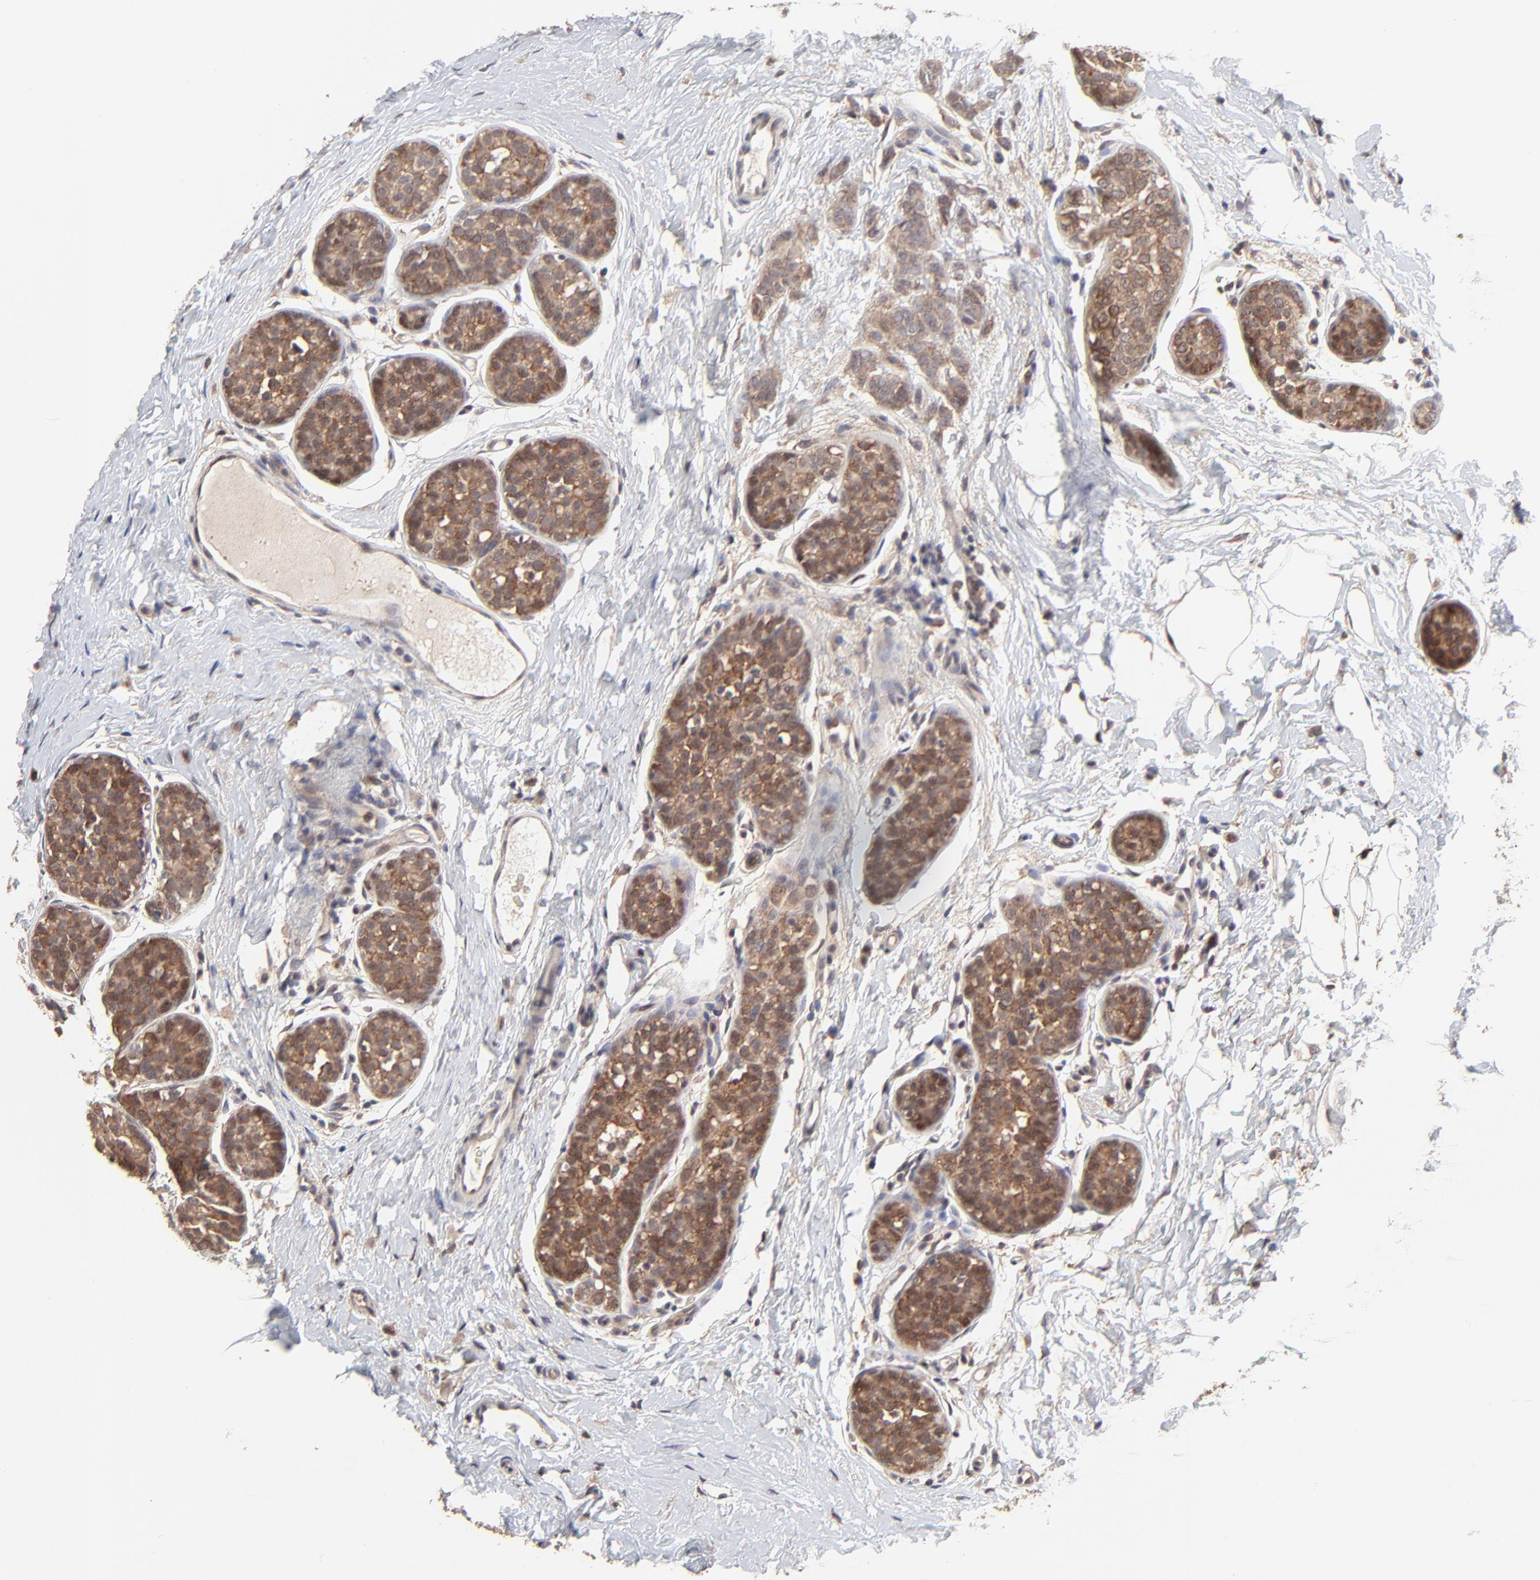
{"staining": {"intensity": "strong", "quantity": ">75%", "location": "cytoplasmic/membranous,nuclear"}, "tissue": "breast cancer", "cell_type": "Tumor cells", "image_type": "cancer", "snomed": [{"axis": "morphology", "description": "Lobular carcinoma, in situ"}, {"axis": "morphology", "description": "Lobular carcinoma"}, {"axis": "topography", "description": "Breast"}], "caption": "The immunohistochemical stain labels strong cytoplasmic/membranous and nuclear staining in tumor cells of breast cancer tissue. Immunohistochemistry (ihc) stains the protein of interest in brown and the nuclei are stained blue.", "gene": "FRMD8", "patient": {"sex": "female", "age": 41}}